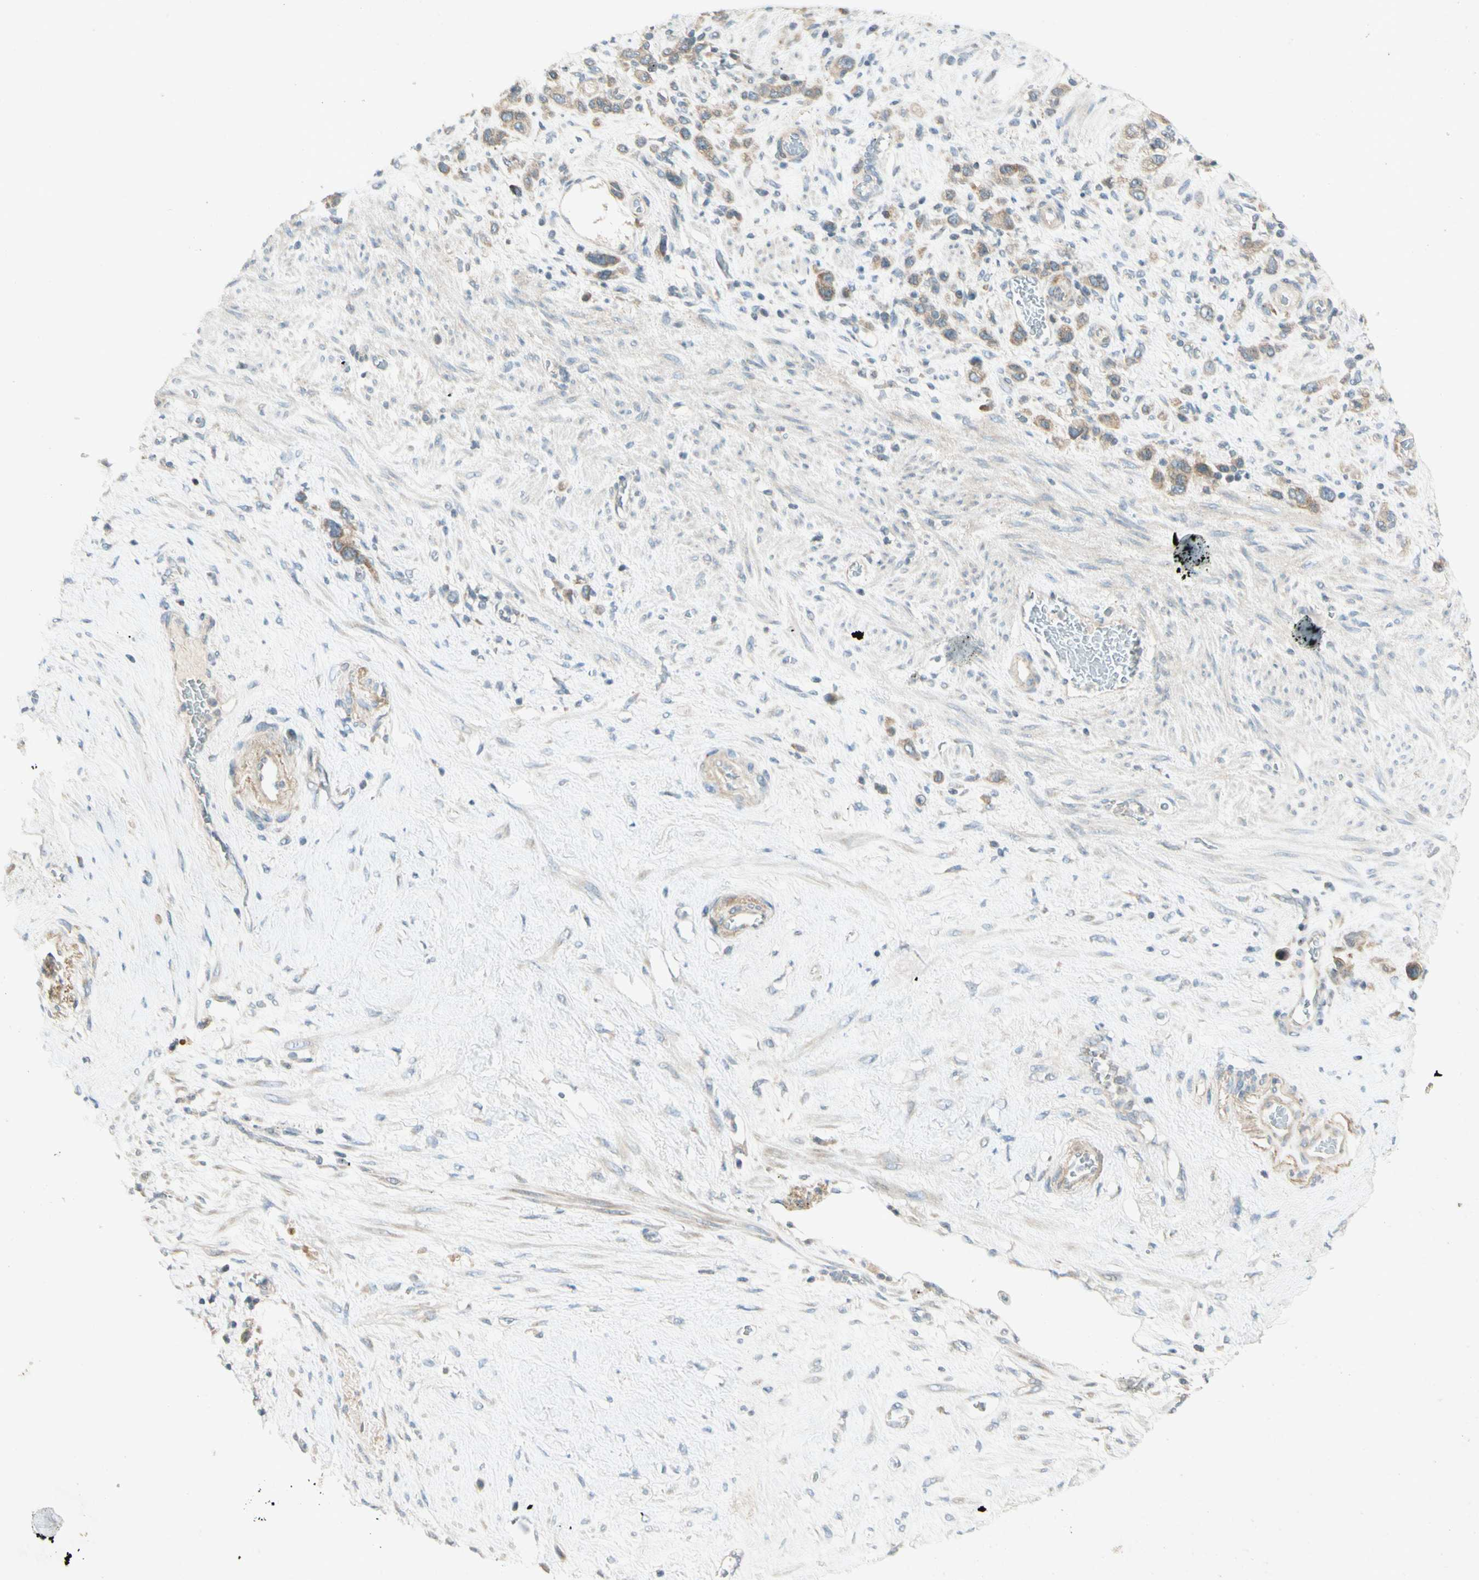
{"staining": {"intensity": "weak", "quantity": "25%-75%", "location": "cytoplasmic/membranous"}, "tissue": "stomach cancer", "cell_type": "Tumor cells", "image_type": "cancer", "snomed": [{"axis": "morphology", "description": "Adenocarcinoma, NOS"}, {"axis": "morphology", "description": "Adenocarcinoma, High grade"}, {"axis": "topography", "description": "Stomach, upper"}, {"axis": "topography", "description": "Stomach, lower"}], "caption": "Immunohistochemistry staining of stomach cancer, which displays low levels of weak cytoplasmic/membranous positivity in approximately 25%-75% of tumor cells indicating weak cytoplasmic/membranous protein staining. The staining was performed using DAB (brown) for protein detection and nuclei were counterstained in hematoxylin (blue).", "gene": "ETF1", "patient": {"sex": "female", "age": 65}}